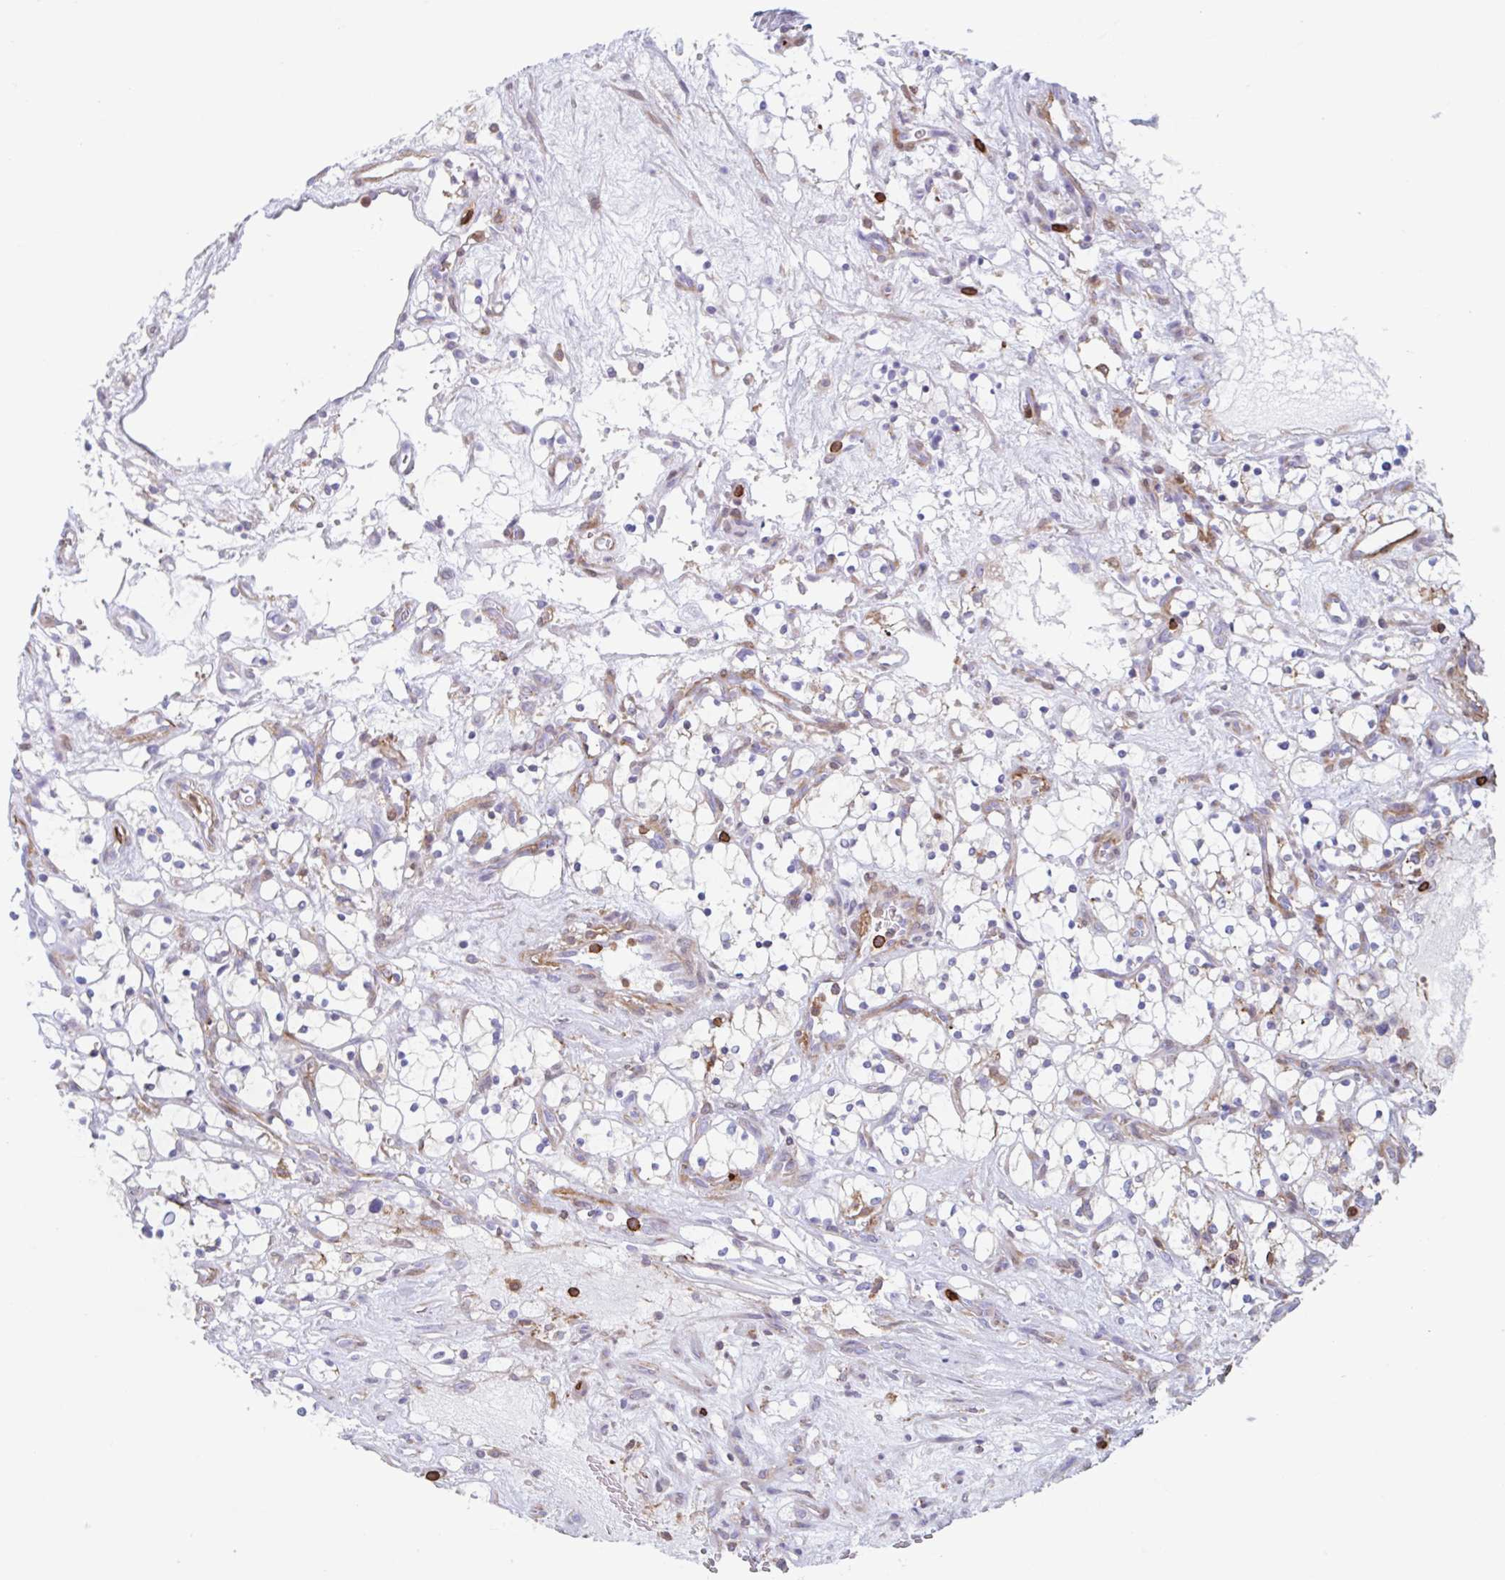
{"staining": {"intensity": "weak", "quantity": "<25%", "location": "cytoplasmic/membranous"}, "tissue": "renal cancer", "cell_type": "Tumor cells", "image_type": "cancer", "snomed": [{"axis": "morphology", "description": "Adenocarcinoma, NOS"}, {"axis": "topography", "description": "Kidney"}], "caption": "Renal cancer stained for a protein using immunohistochemistry (IHC) demonstrates no expression tumor cells.", "gene": "EFHD1", "patient": {"sex": "female", "age": 69}}